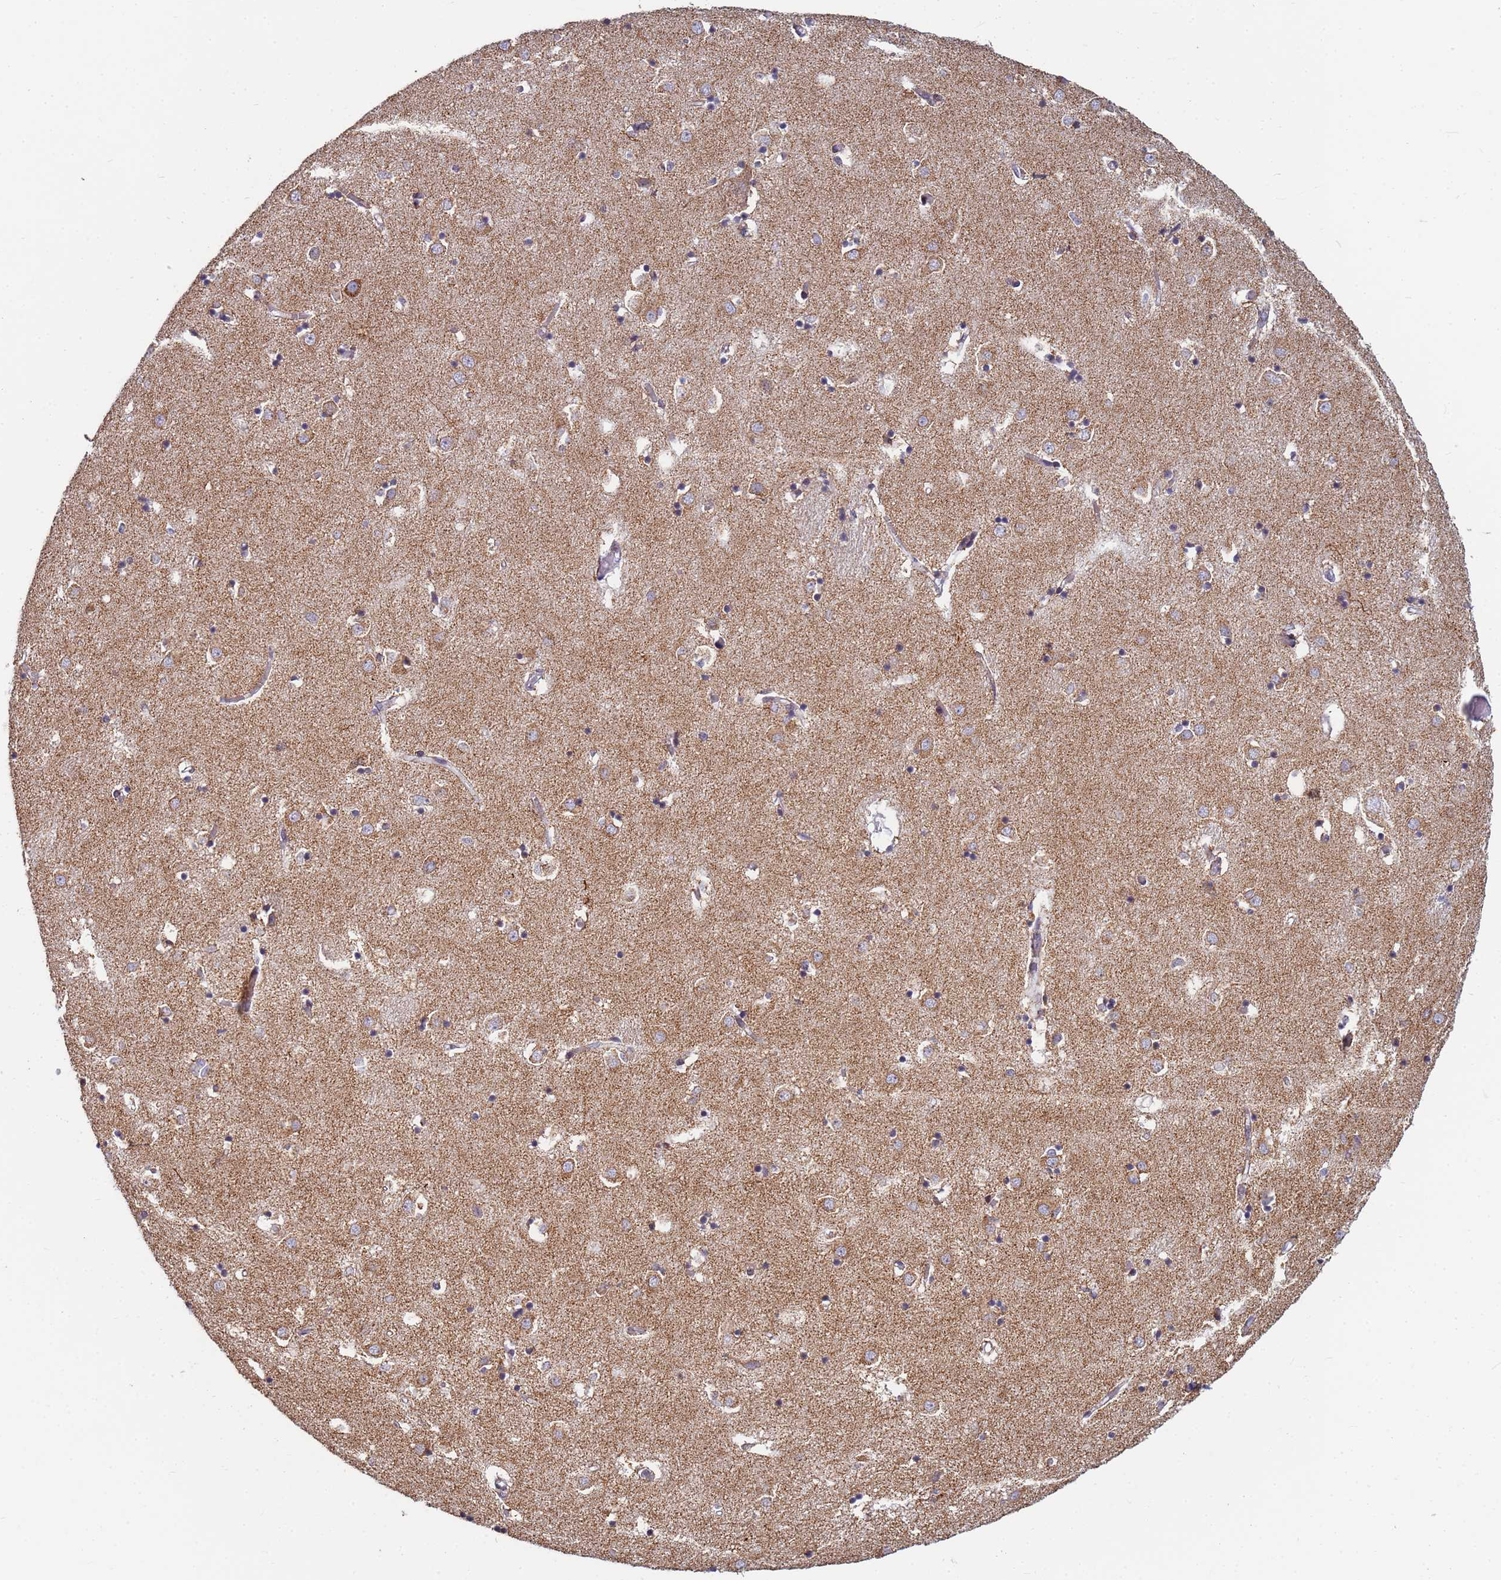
{"staining": {"intensity": "negative", "quantity": "none", "location": "none"}, "tissue": "caudate", "cell_type": "Glial cells", "image_type": "normal", "snomed": [{"axis": "morphology", "description": "Normal tissue, NOS"}, {"axis": "topography", "description": "Lateral ventricle wall"}], "caption": "IHC image of unremarkable caudate: caudate stained with DAB (3,3'-diaminobenzidine) displays no significant protein expression in glial cells.", "gene": "UQCRHL", "patient": {"sex": "male", "age": 70}}